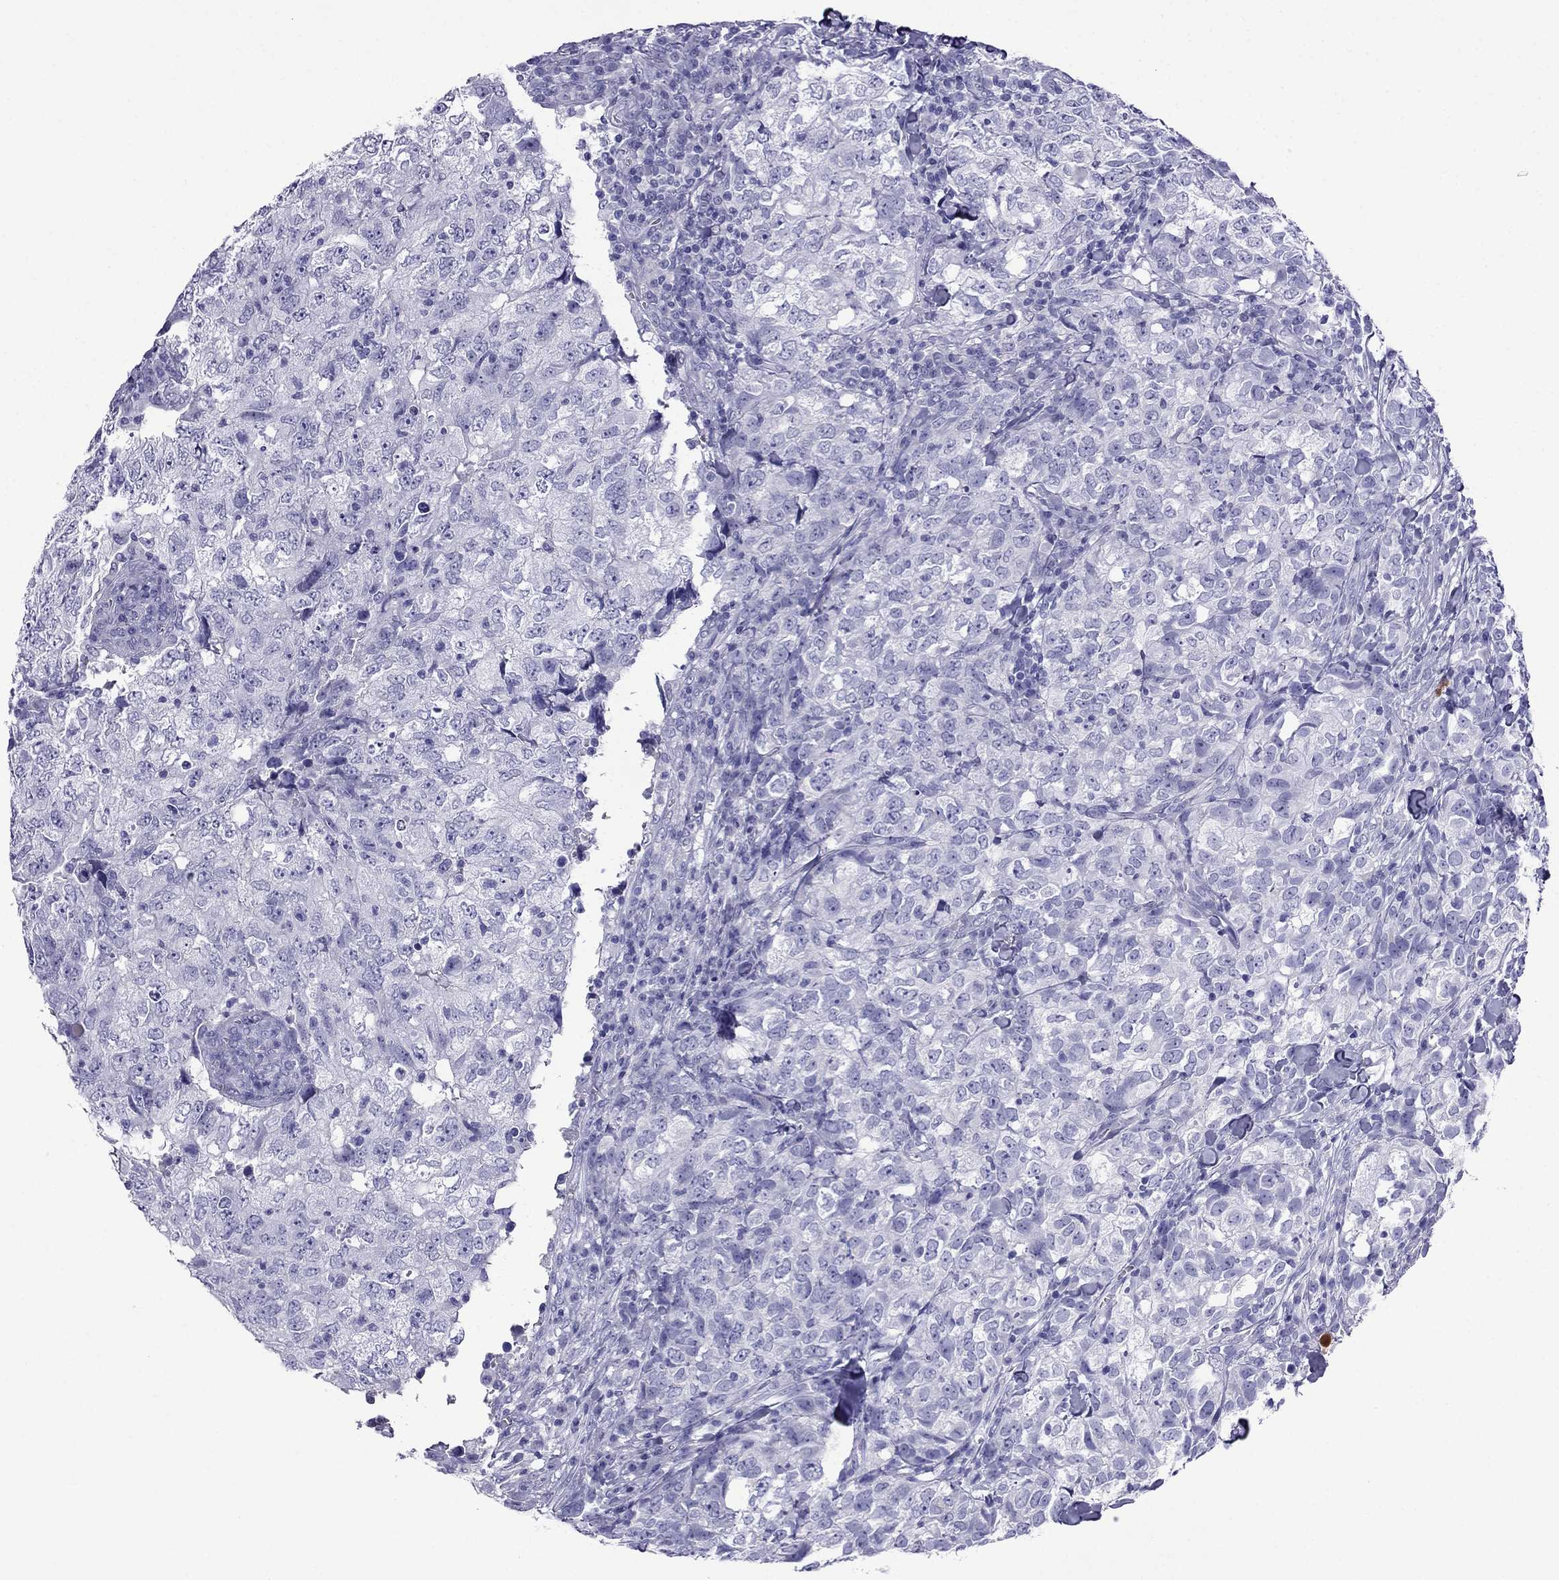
{"staining": {"intensity": "negative", "quantity": "none", "location": "none"}, "tissue": "breast cancer", "cell_type": "Tumor cells", "image_type": "cancer", "snomed": [{"axis": "morphology", "description": "Duct carcinoma"}, {"axis": "topography", "description": "Breast"}], "caption": "Intraductal carcinoma (breast) was stained to show a protein in brown. There is no significant staining in tumor cells. The staining was performed using DAB (3,3'-diaminobenzidine) to visualize the protein expression in brown, while the nuclei were stained in blue with hematoxylin (Magnification: 20x).", "gene": "ARR3", "patient": {"sex": "female", "age": 30}}